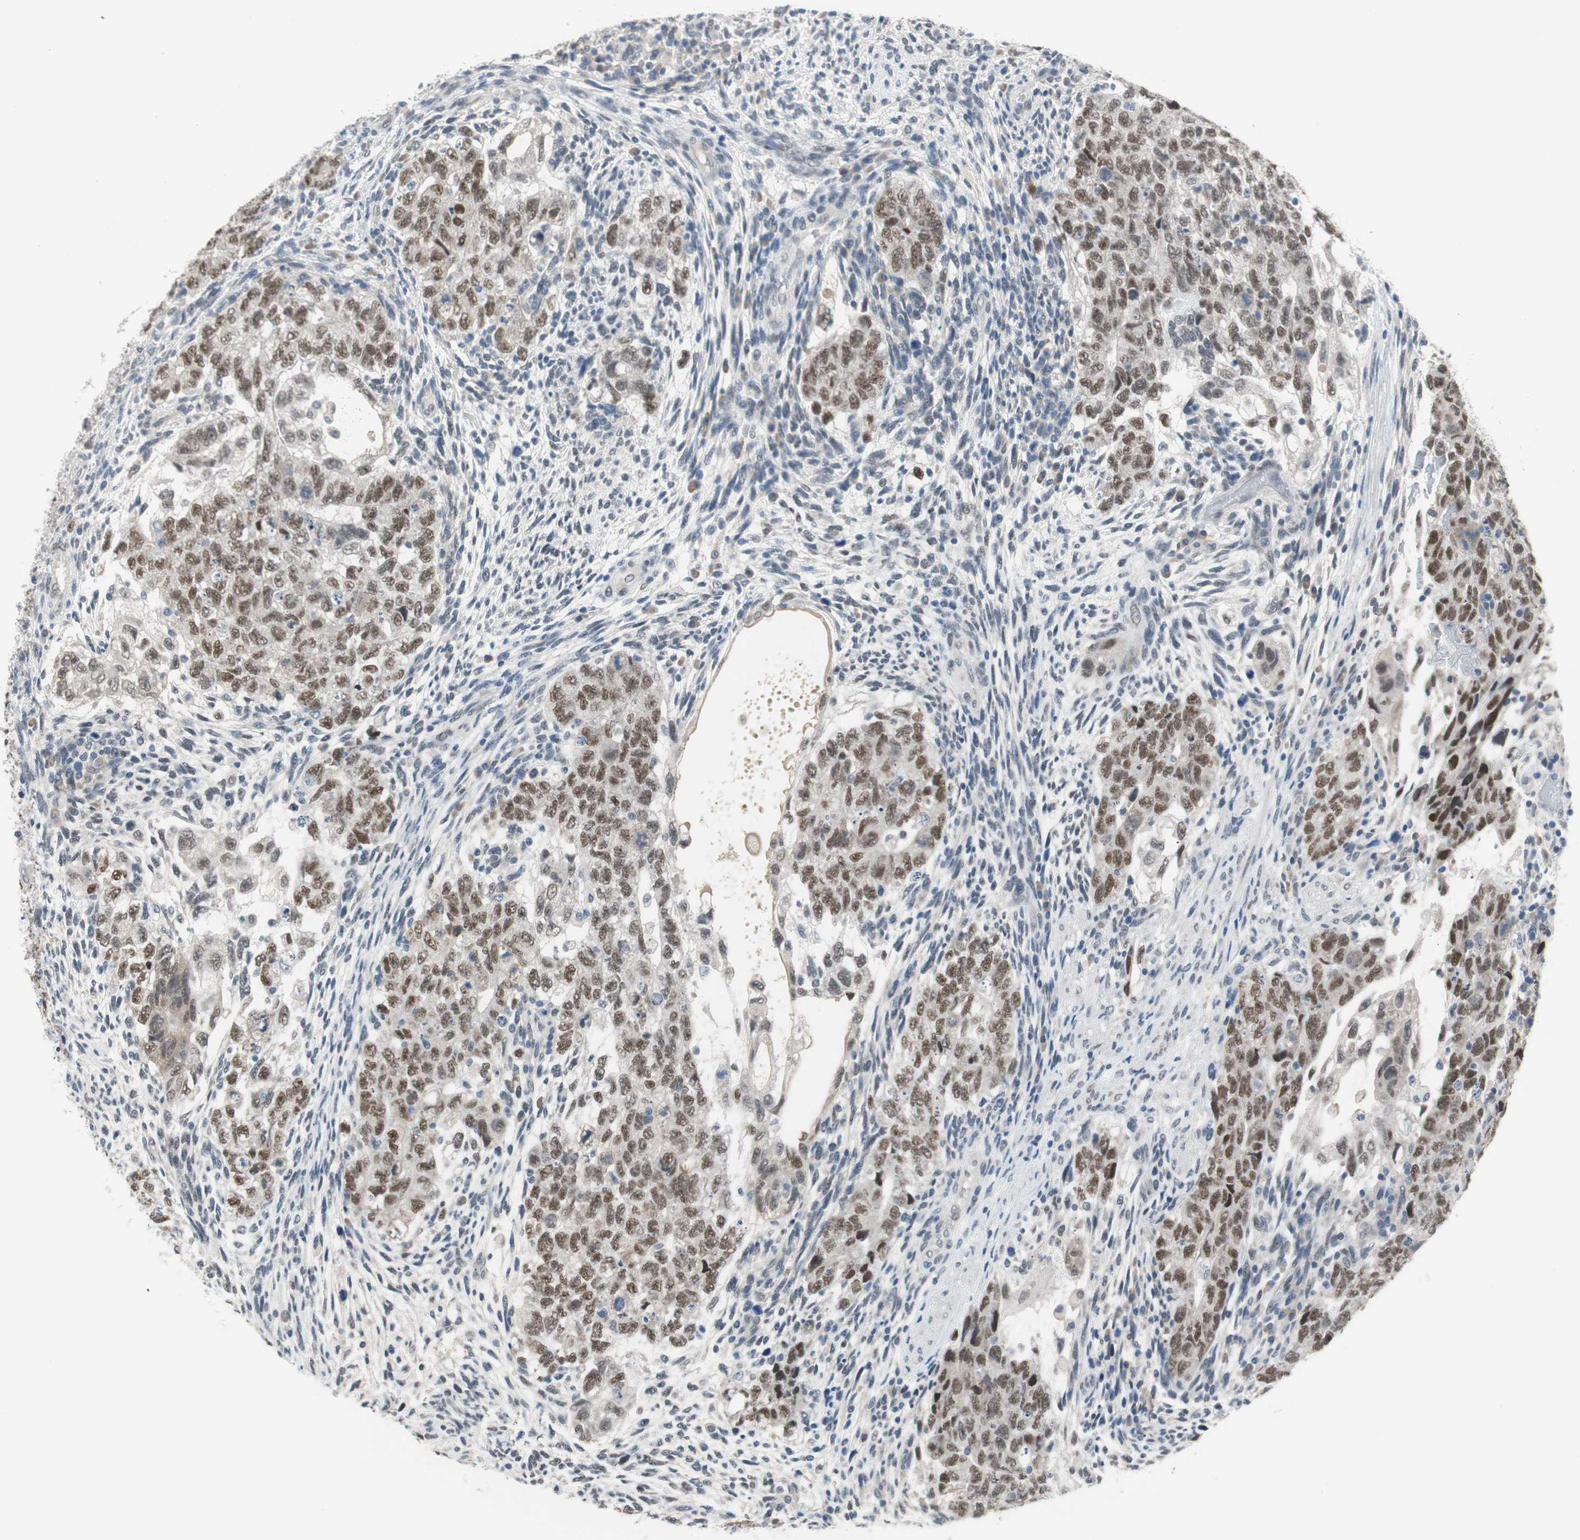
{"staining": {"intensity": "moderate", "quantity": ">75%", "location": "nuclear"}, "tissue": "testis cancer", "cell_type": "Tumor cells", "image_type": "cancer", "snomed": [{"axis": "morphology", "description": "Normal tissue, NOS"}, {"axis": "morphology", "description": "Carcinoma, Embryonal, NOS"}, {"axis": "topography", "description": "Testis"}], "caption": "Protein staining shows moderate nuclear expression in approximately >75% of tumor cells in testis embryonal carcinoma.", "gene": "GRHL1", "patient": {"sex": "male", "age": 36}}